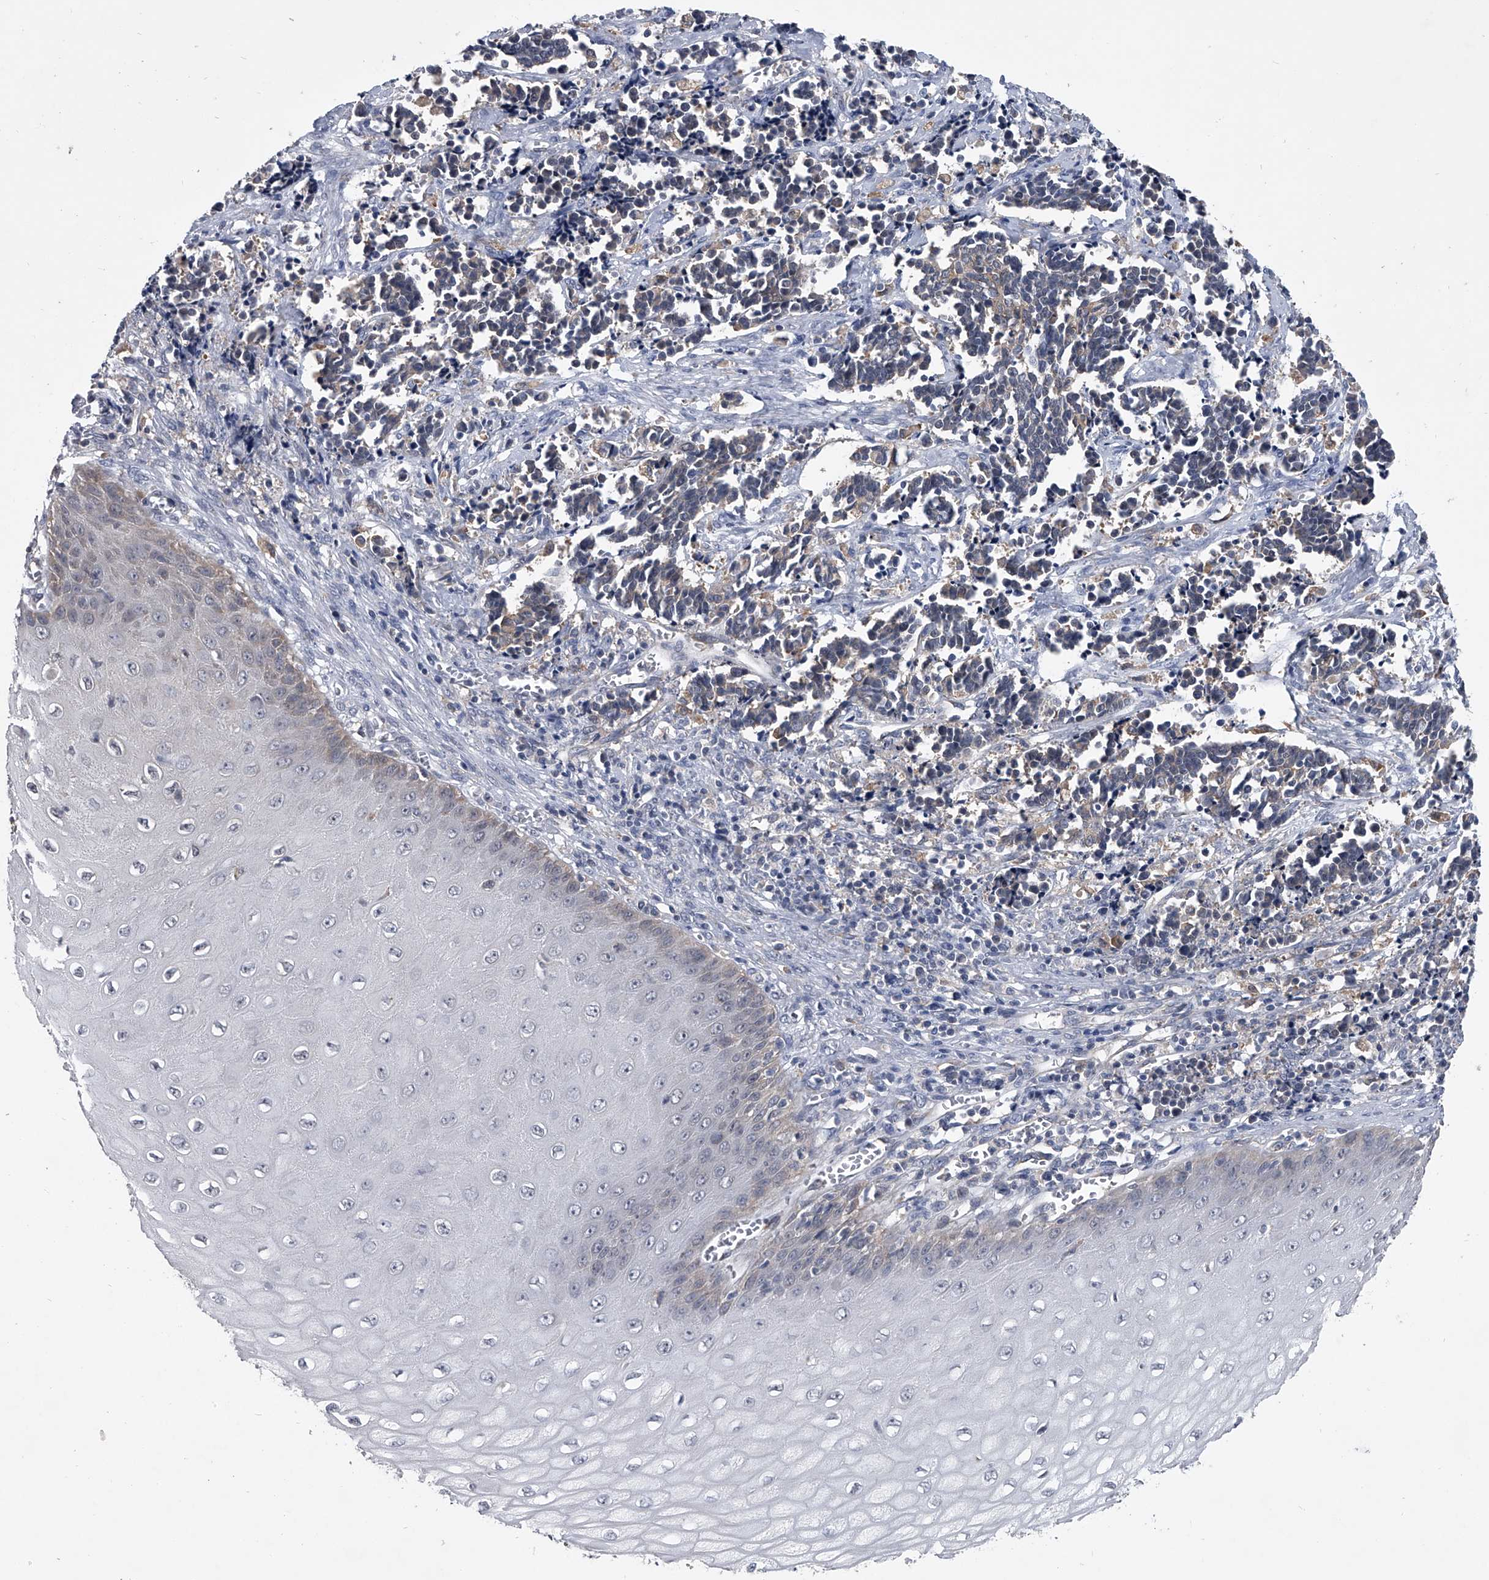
{"staining": {"intensity": "negative", "quantity": "none", "location": "none"}, "tissue": "cervical cancer", "cell_type": "Tumor cells", "image_type": "cancer", "snomed": [{"axis": "morphology", "description": "Normal tissue, NOS"}, {"axis": "morphology", "description": "Squamous cell carcinoma, NOS"}, {"axis": "topography", "description": "Cervix"}], "caption": "Immunohistochemistry (IHC) of squamous cell carcinoma (cervical) exhibits no positivity in tumor cells.", "gene": "MAP4K3", "patient": {"sex": "female", "age": 35}}